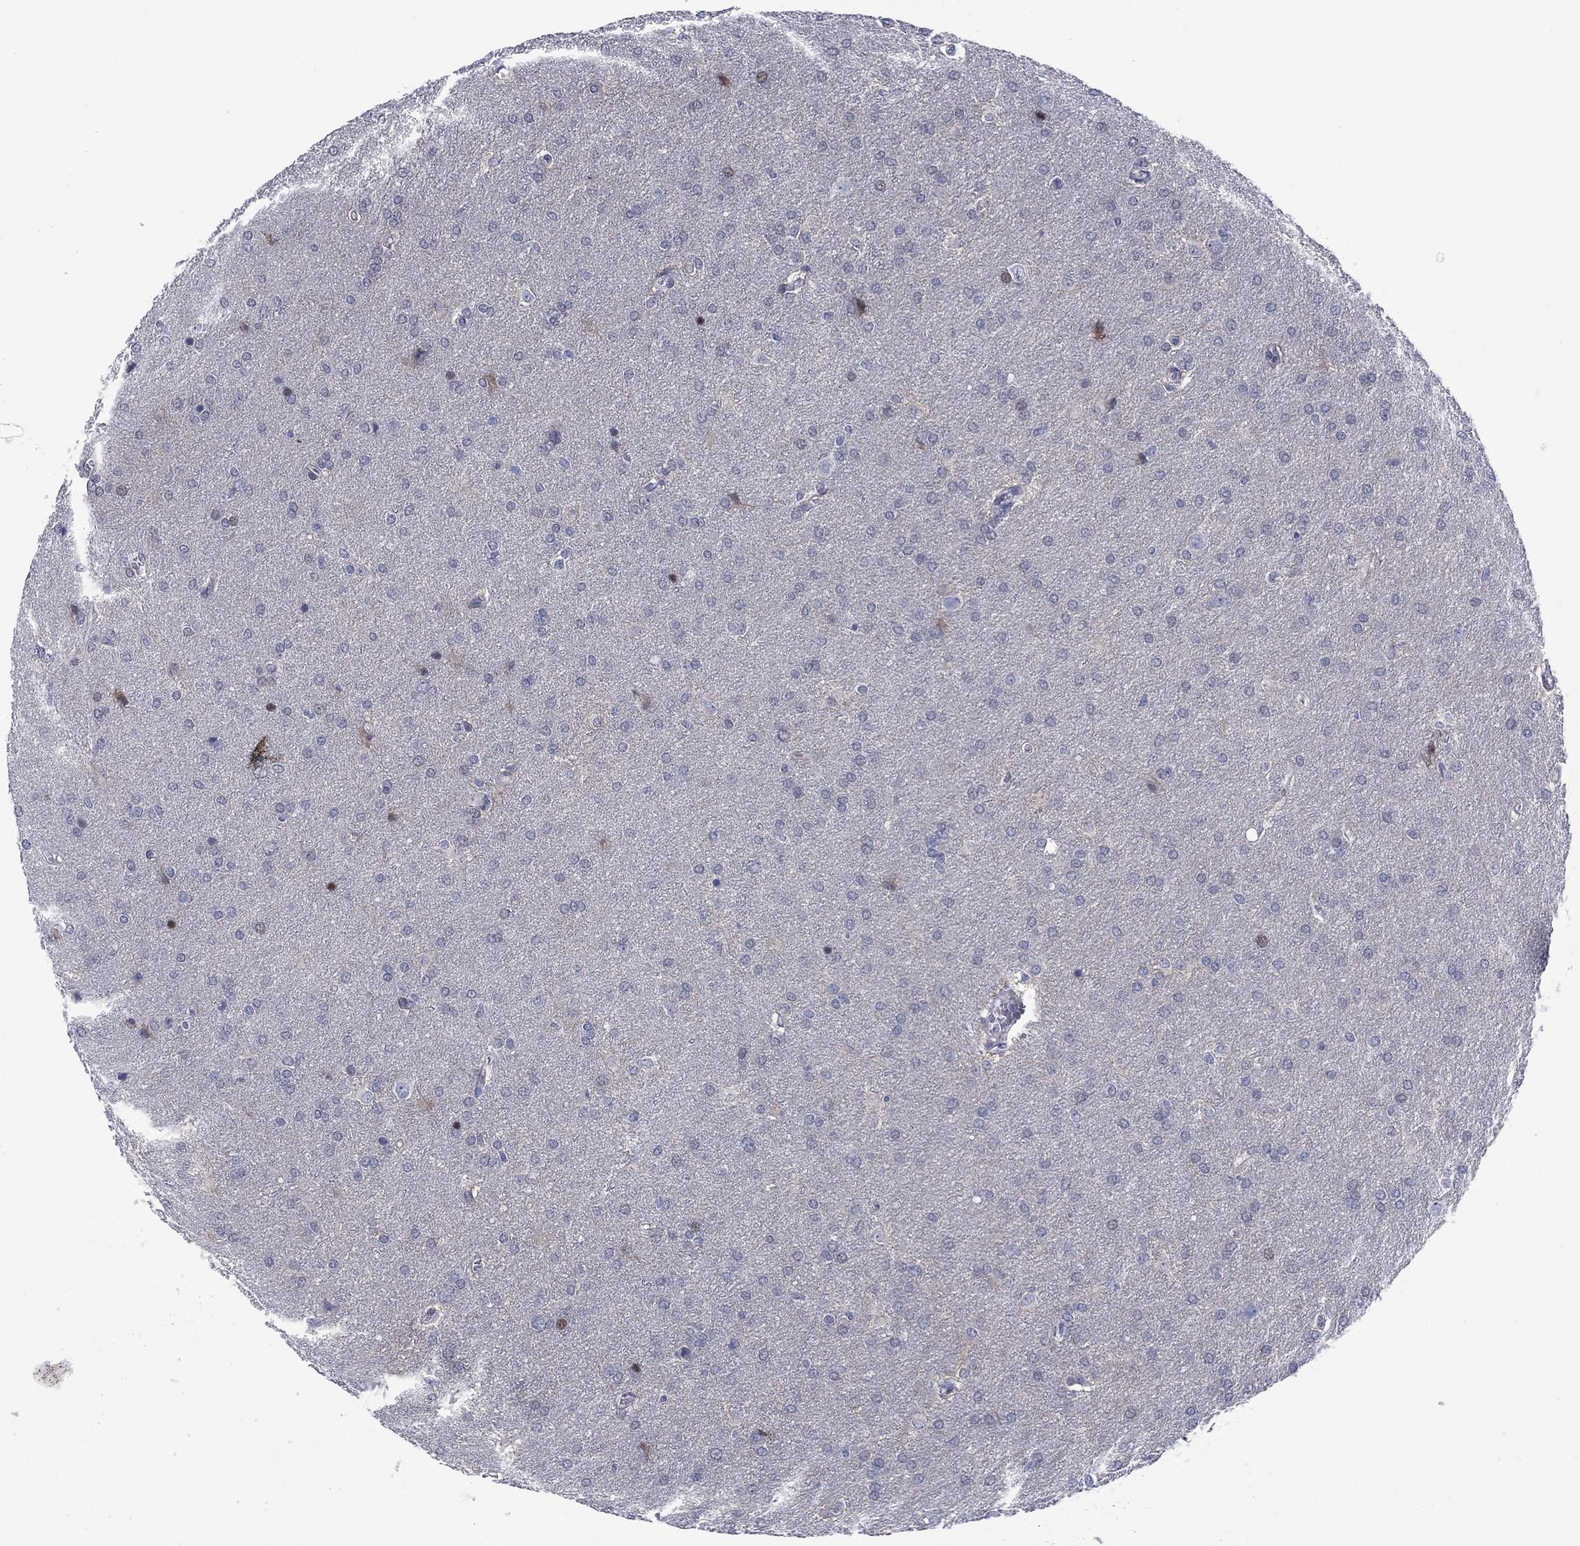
{"staining": {"intensity": "negative", "quantity": "none", "location": "none"}, "tissue": "glioma", "cell_type": "Tumor cells", "image_type": "cancer", "snomed": [{"axis": "morphology", "description": "Glioma, malignant, Low grade"}, {"axis": "topography", "description": "Brain"}], "caption": "Immunohistochemical staining of glioma reveals no significant positivity in tumor cells.", "gene": "SLC4A4", "patient": {"sex": "female", "age": 32}}